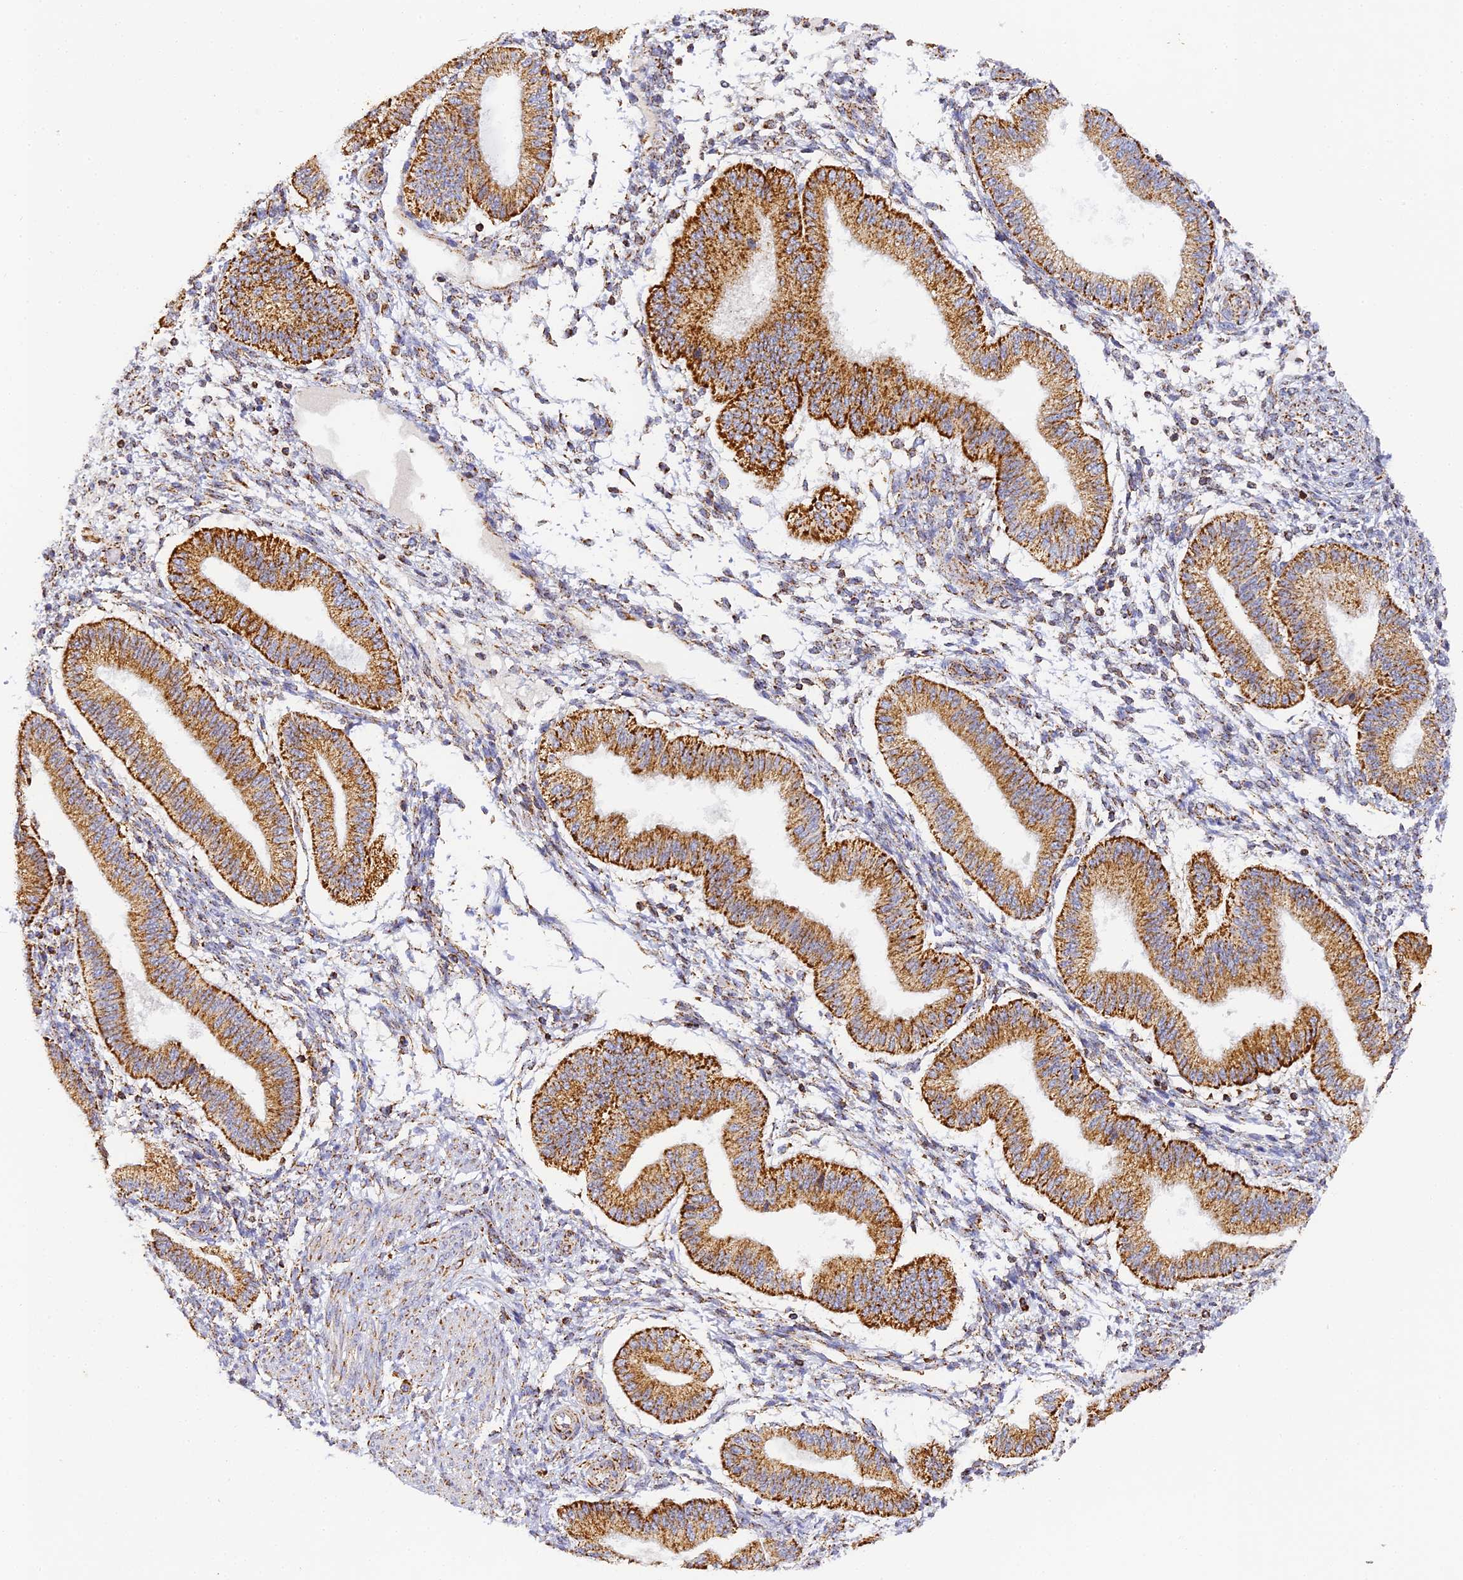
{"staining": {"intensity": "moderate", "quantity": "25%-75%", "location": "cytoplasmic/membranous"}, "tissue": "endometrium", "cell_type": "Cells in endometrial stroma", "image_type": "normal", "snomed": [{"axis": "morphology", "description": "Normal tissue, NOS"}, {"axis": "topography", "description": "Endometrium"}], "caption": "An immunohistochemistry histopathology image of unremarkable tissue is shown. Protein staining in brown shows moderate cytoplasmic/membranous positivity in endometrium within cells in endometrial stroma. (IHC, brightfield microscopy, high magnification).", "gene": "DONSON", "patient": {"sex": "female", "age": 39}}